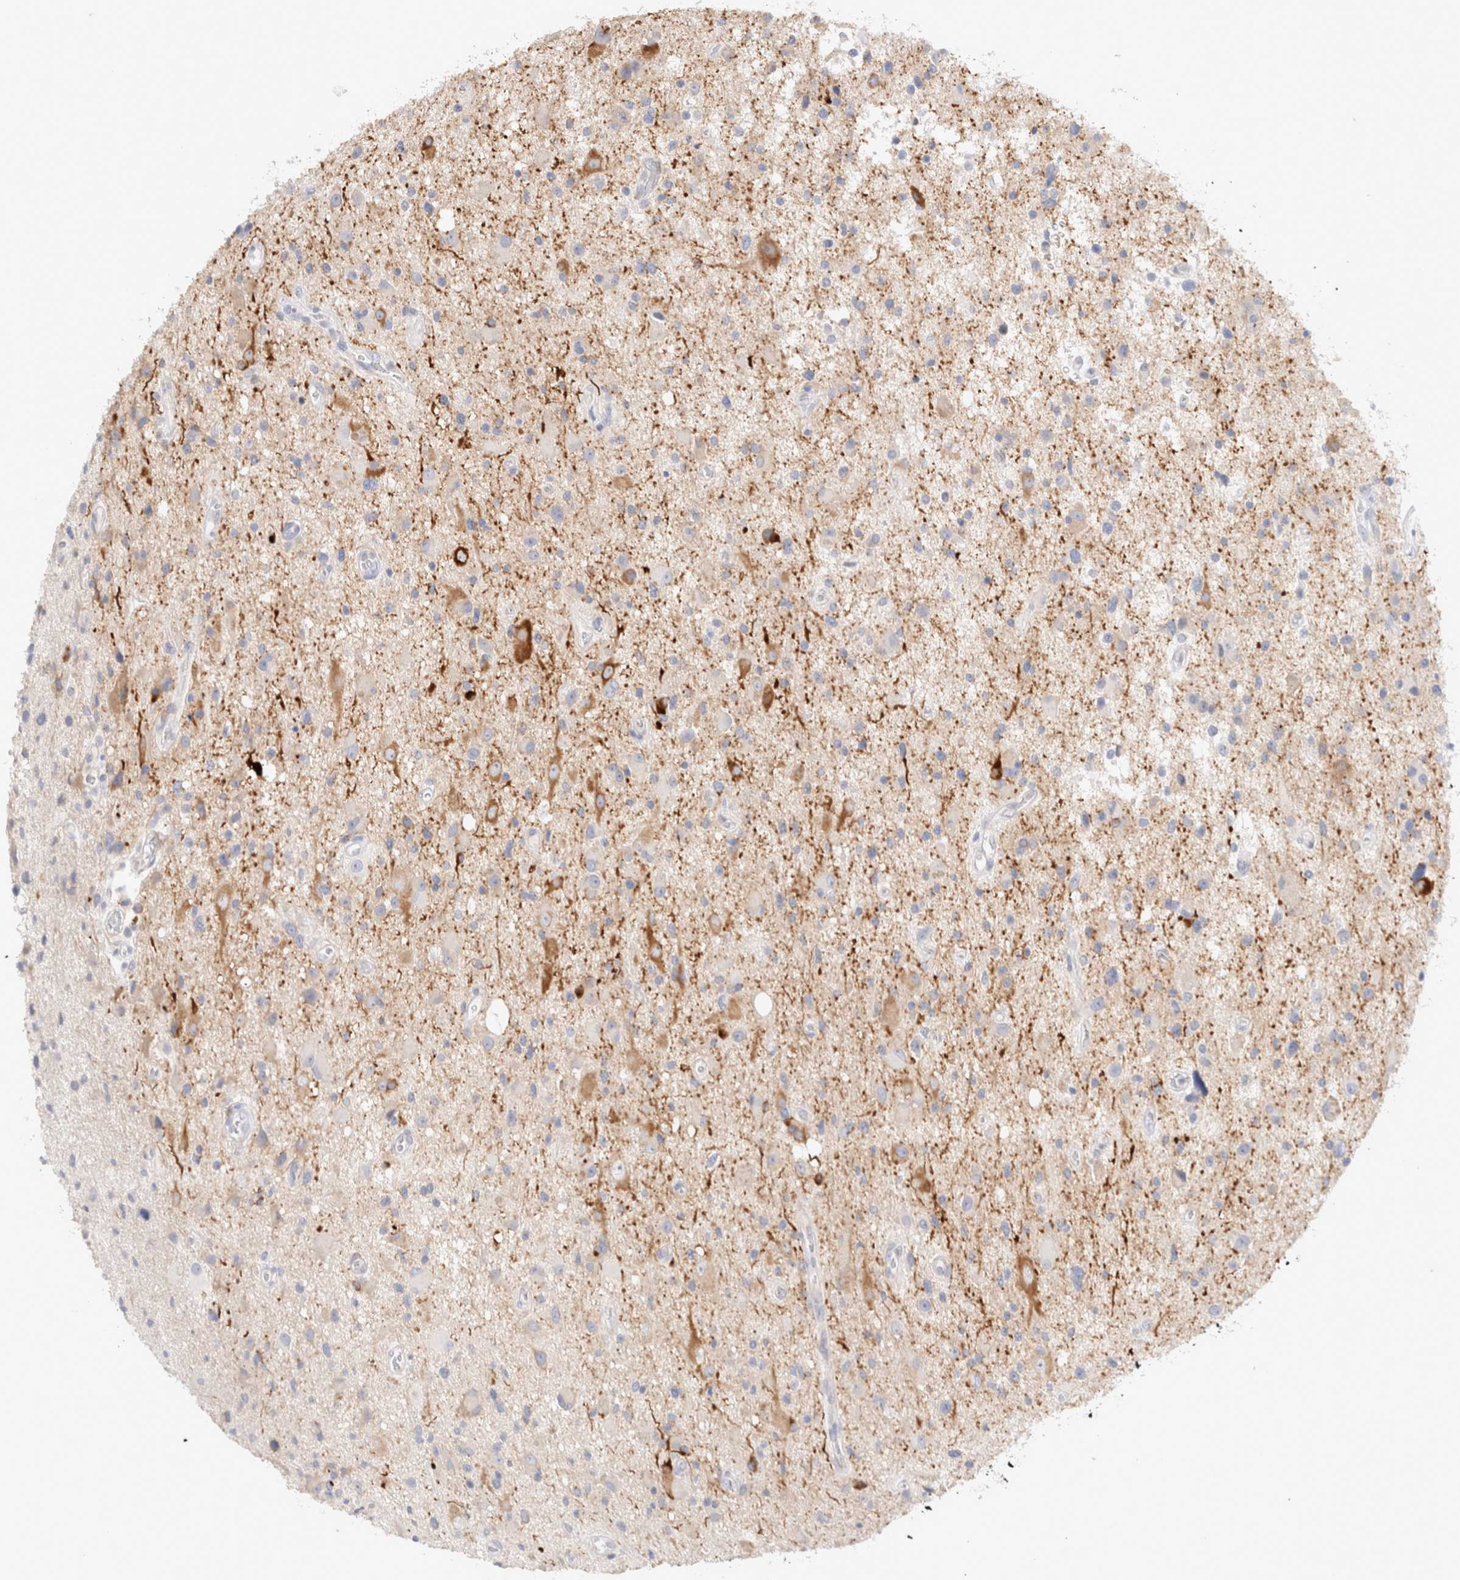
{"staining": {"intensity": "negative", "quantity": "none", "location": "none"}, "tissue": "glioma", "cell_type": "Tumor cells", "image_type": "cancer", "snomed": [{"axis": "morphology", "description": "Glioma, malignant, High grade"}, {"axis": "topography", "description": "Brain"}], "caption": "The image exhibits no staining of tumor cells in glioma.", "gene": "GADD45G", "patient": {"sex": "male", "age": 33}}